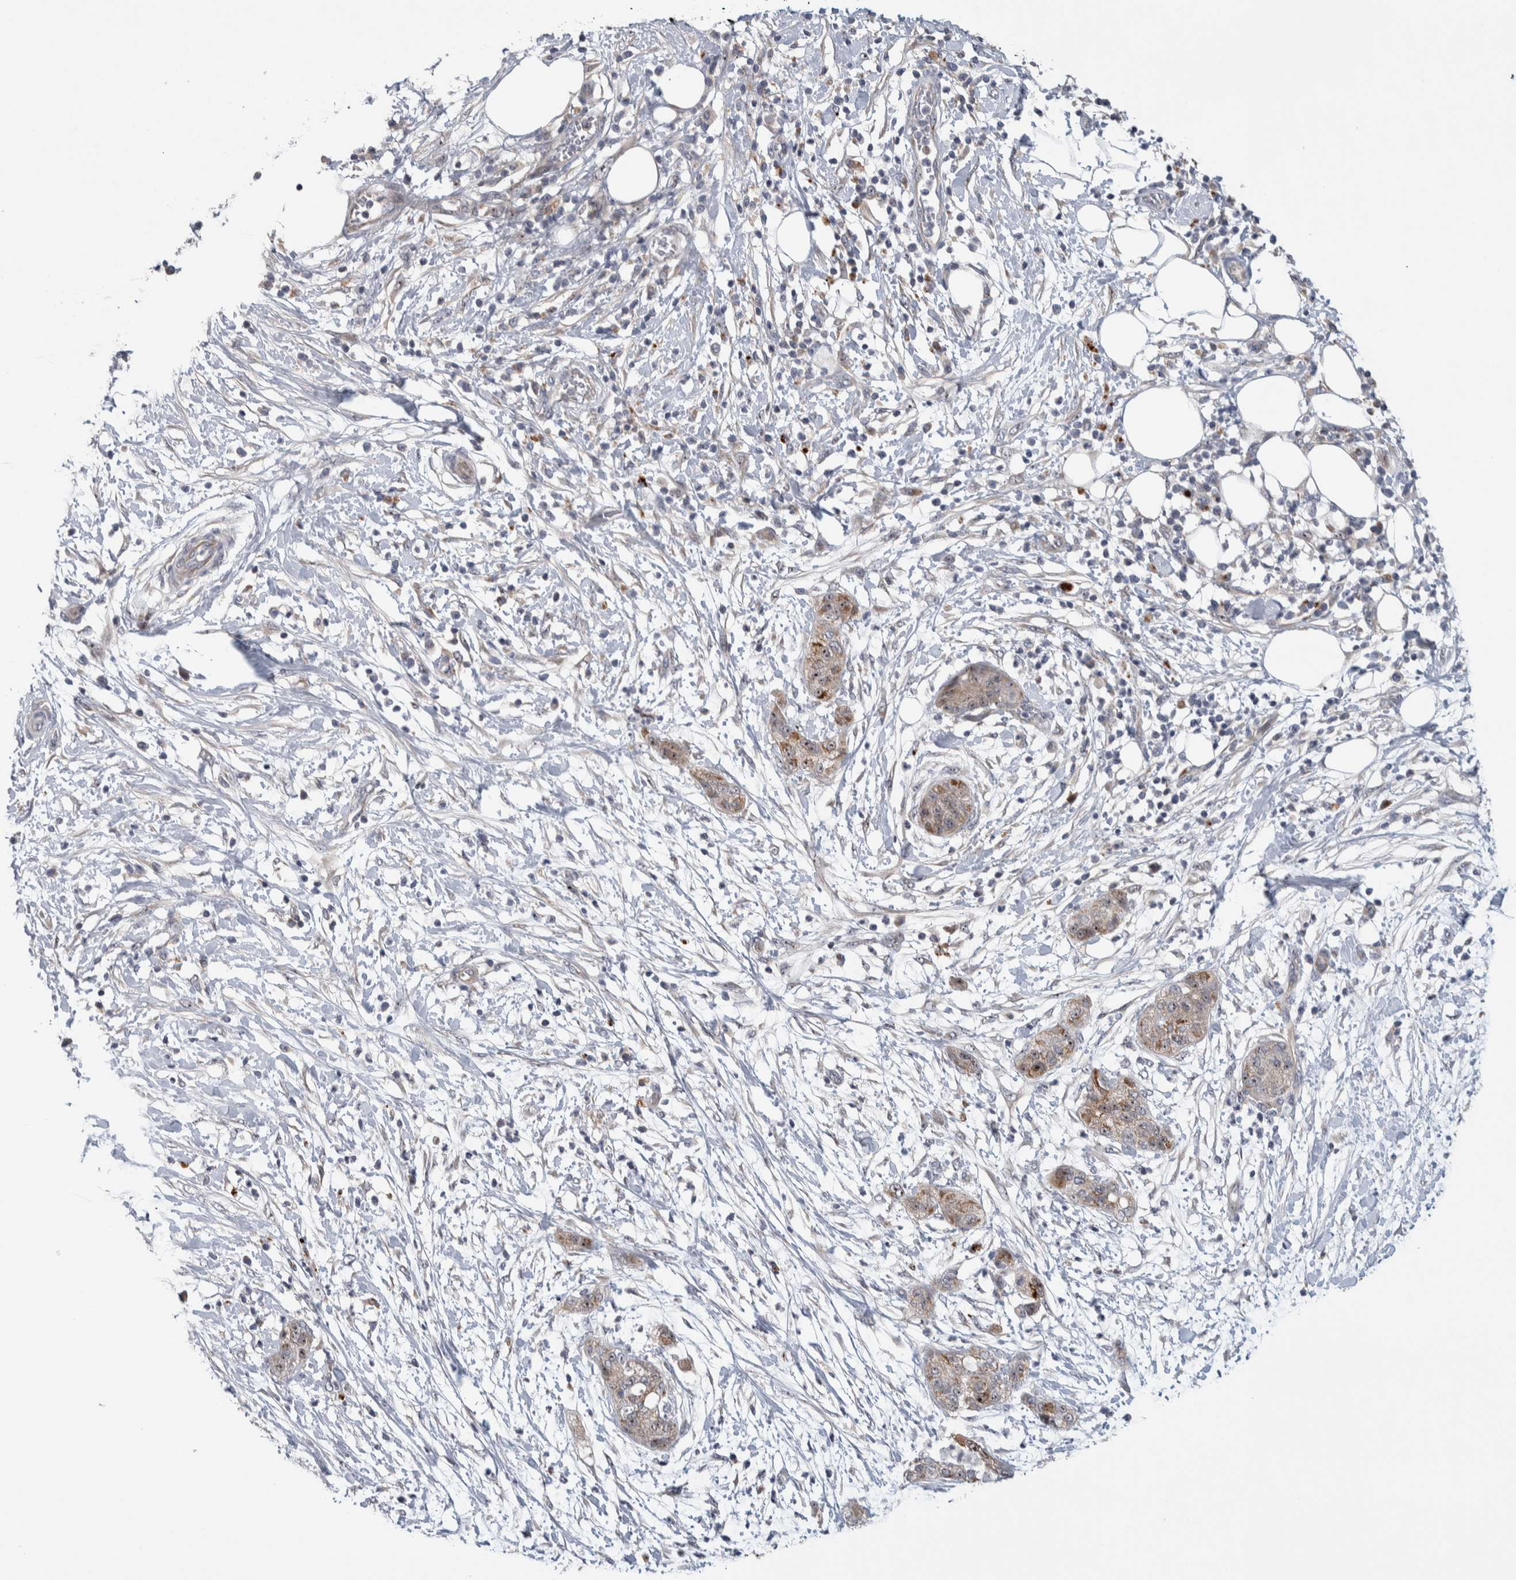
{"staining": {"intensity": "moderate", "quantity": ">75%", "location": "nuclear"}, "tissue": "pancreatic cancer", "cell_type": "Tumor cells", "image_type": "cancer", "snomed": [{"axis": "morphology", "description": "Adenocarcinoma, NOS"}, {"axis": "topography", "description": "Pancreas"}], "caption": "High-magnification brightfield microscopy of pancreatic cancer stained with DAB (brown) and counterstained with hematoxylin (blue). tumor cells exhibit moderate nuclear expression is present in about>75% of cells. (IHC, brightfield microscopy, high magnification).", "gene": "PRRG4", "patient": {"sex": "female", "age": 78}}